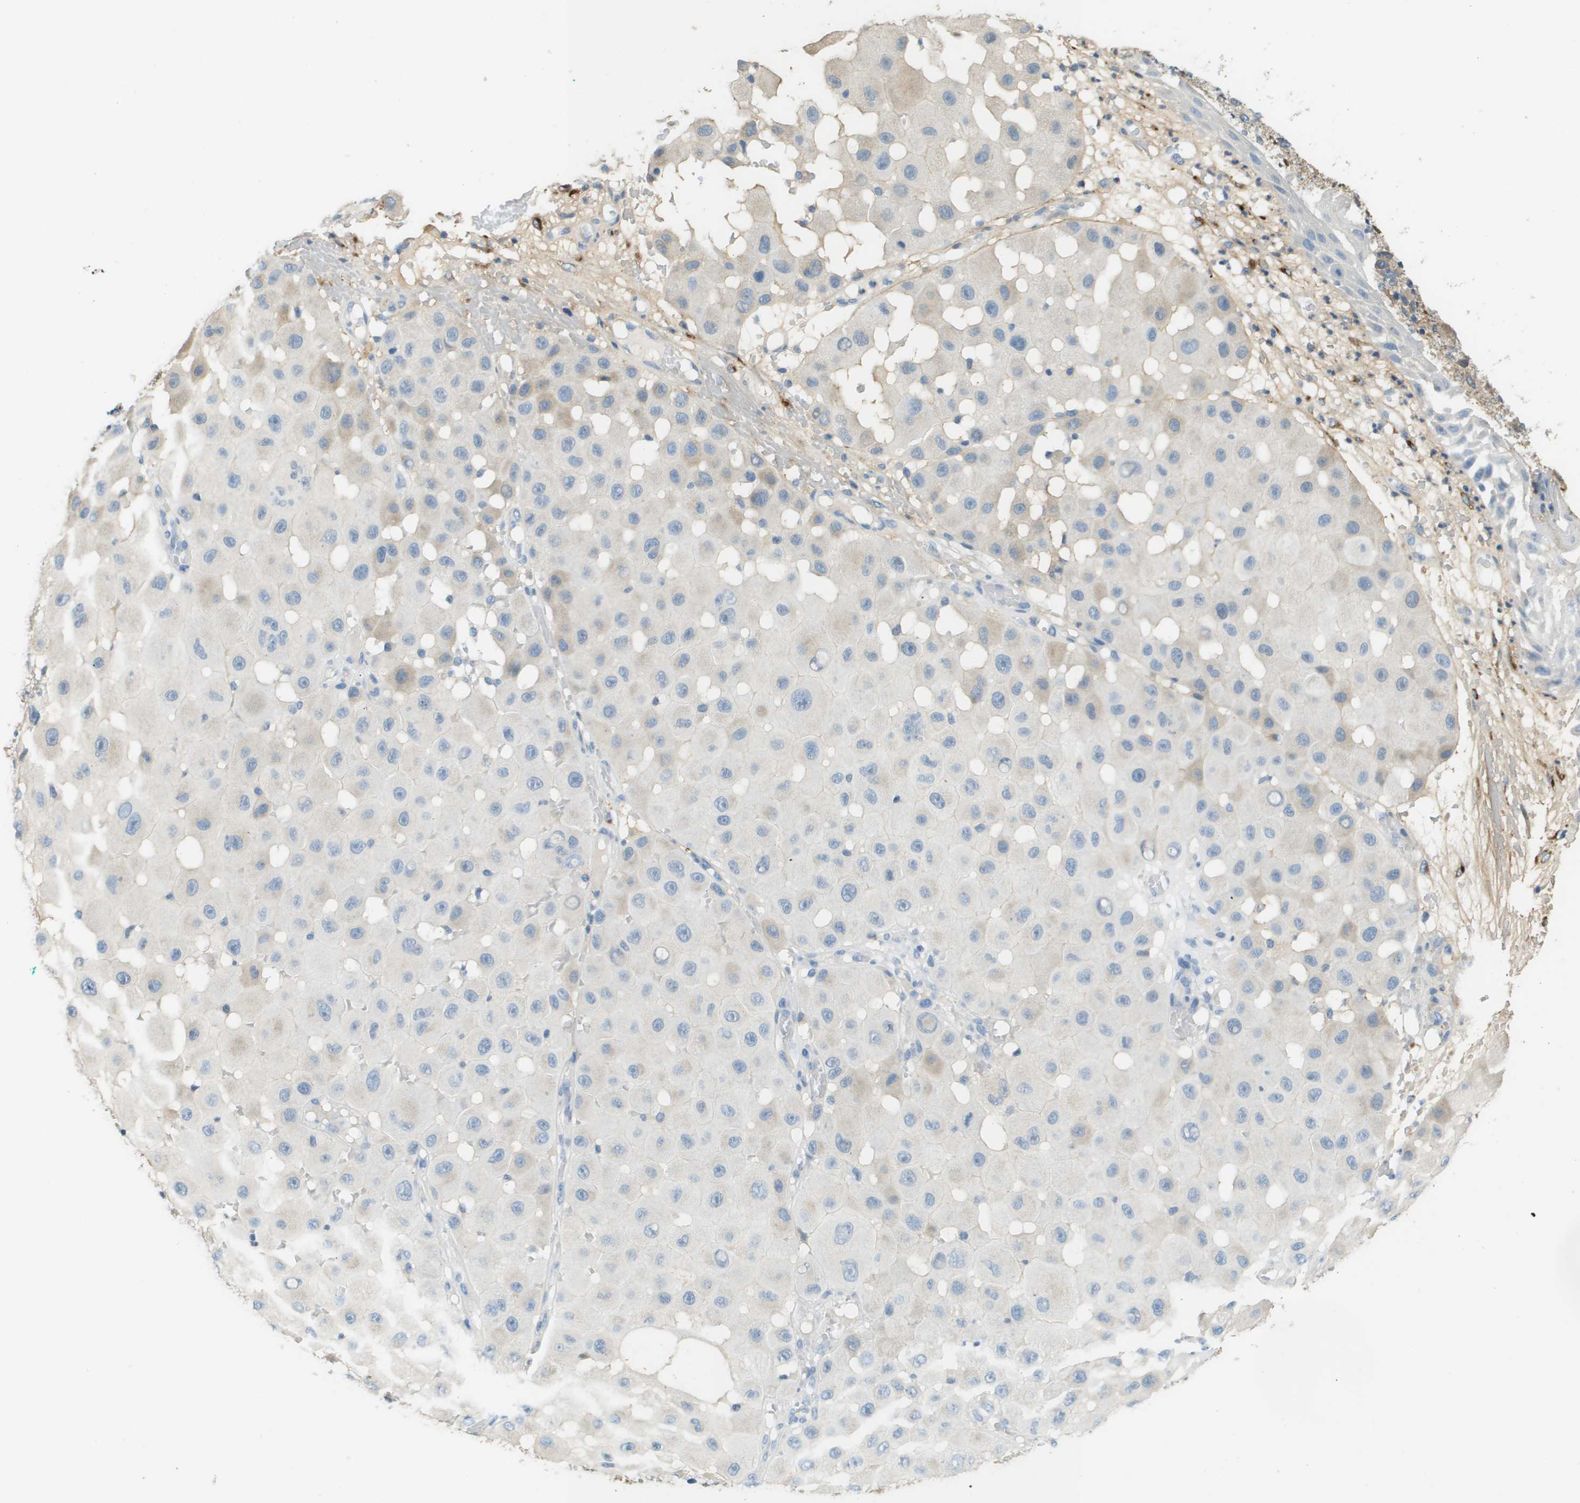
{"staining": {"intensity": "negative", "quantity": "none", "location": "none"}, "tissue": "melanoma", "cell_type": "Tumor cells", "image_type": "cancer", "snomed": [{"axis": "morphology", "description": "Malignant melanoma, NOS"}, {"axis": "topography", "description": "Skin"}], "caption": "Melanoma was stained to show a protein in brown. There is no significant positivity in tumor cells.", "gene": "DCN", "patient": {"sex": "female", "age": 81}}